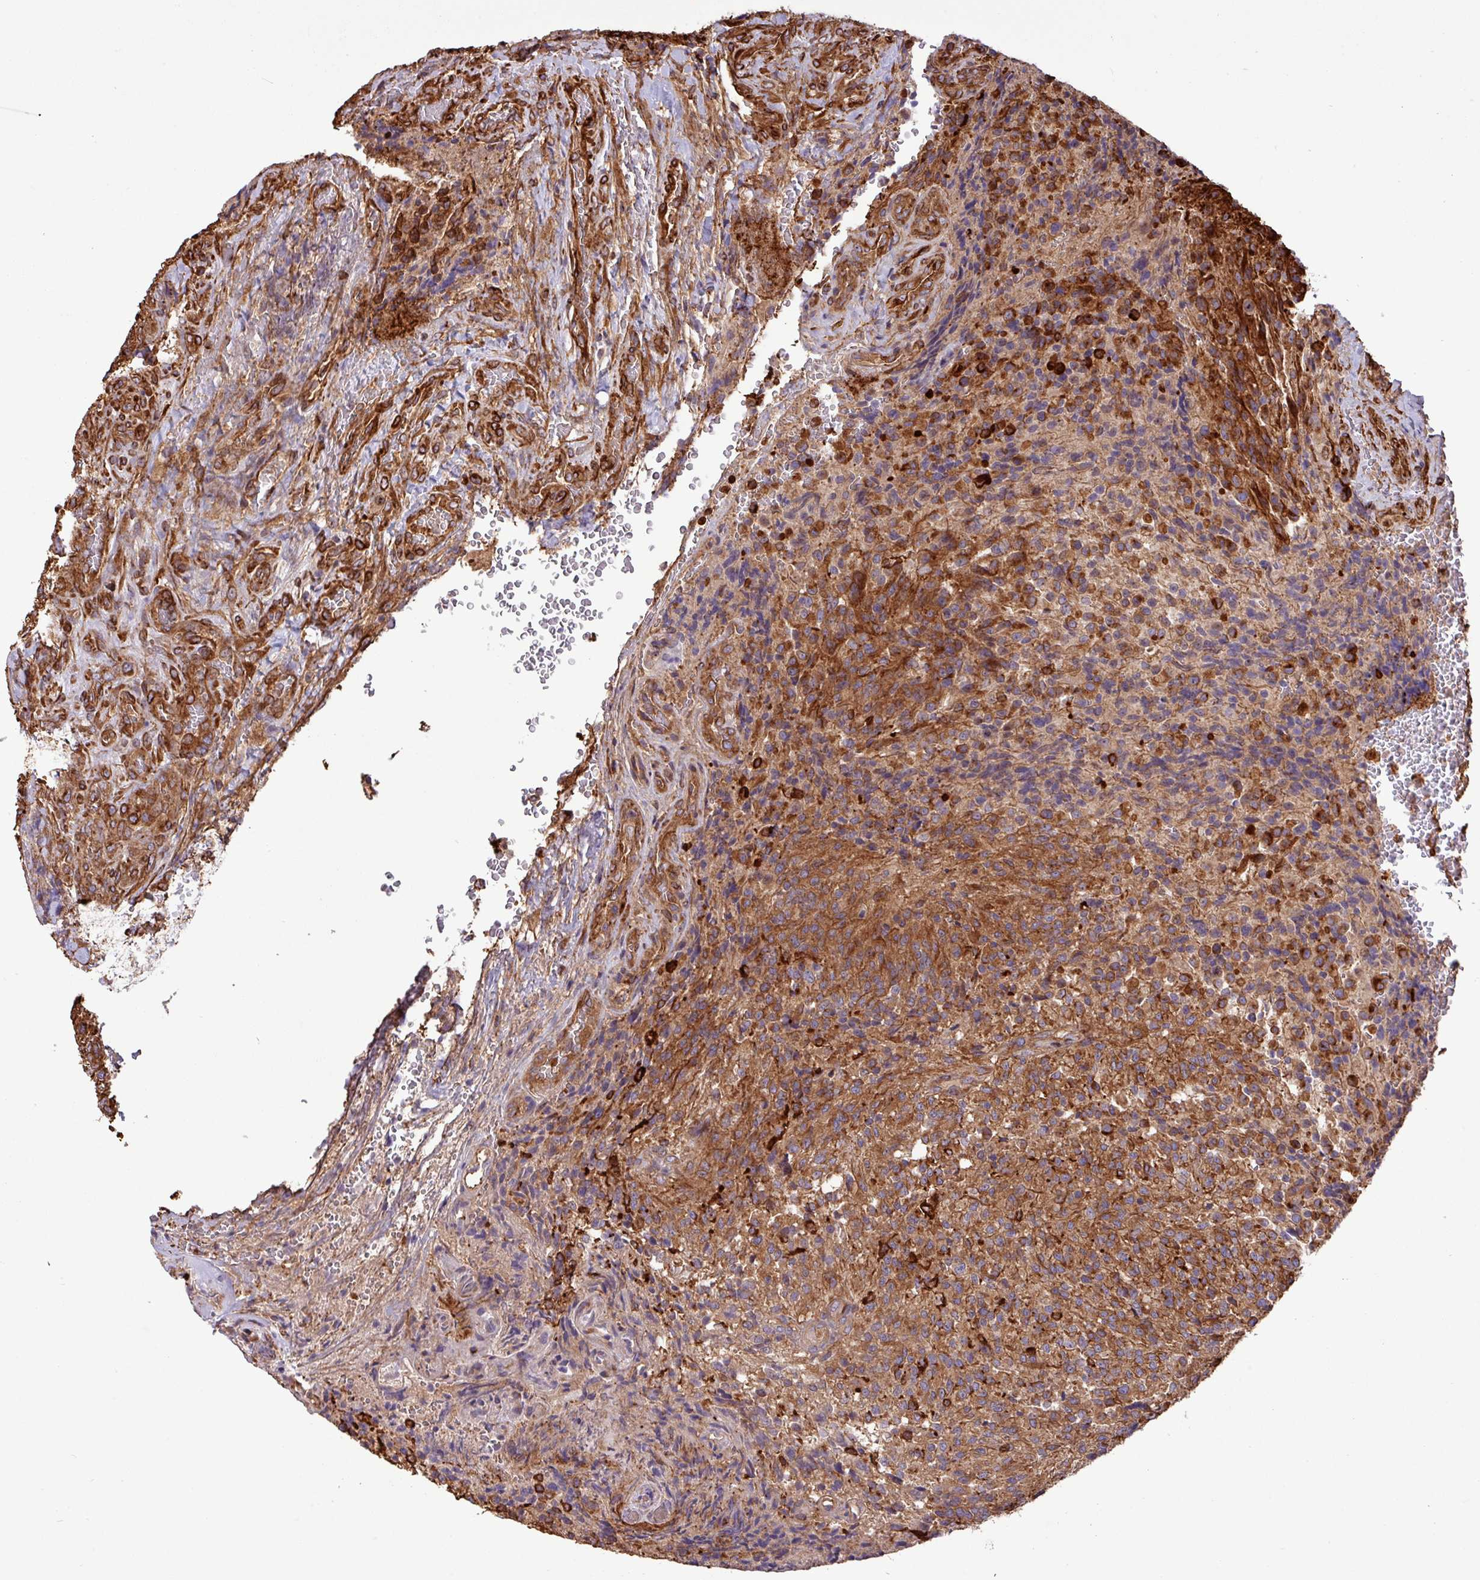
{"staining": {"intensity": "strong", "quantity": ">75%", "location": "cytoplasmic/membranous"}, "tissue": "glioma", "cell_type": "Tumor cells", "image_type": "cancer", "snomed": [{"axis": "morphology", "description": "Normal tissue, NOS"}, {"axis": "morphology", "description": "Glioma, malignant, High grade"}, {"axis": "topography", "description": "Cerebral cortex"}], "caption": "Immunohistochemistry photomicrograph of human glioma stained for a protein (brown), which shows high levels of strong cytoplasmic/membranous expression in approximately >75% of tumor cells.", "gene": "ZNF300", "patient": {"sex": "male", "age": 56}}